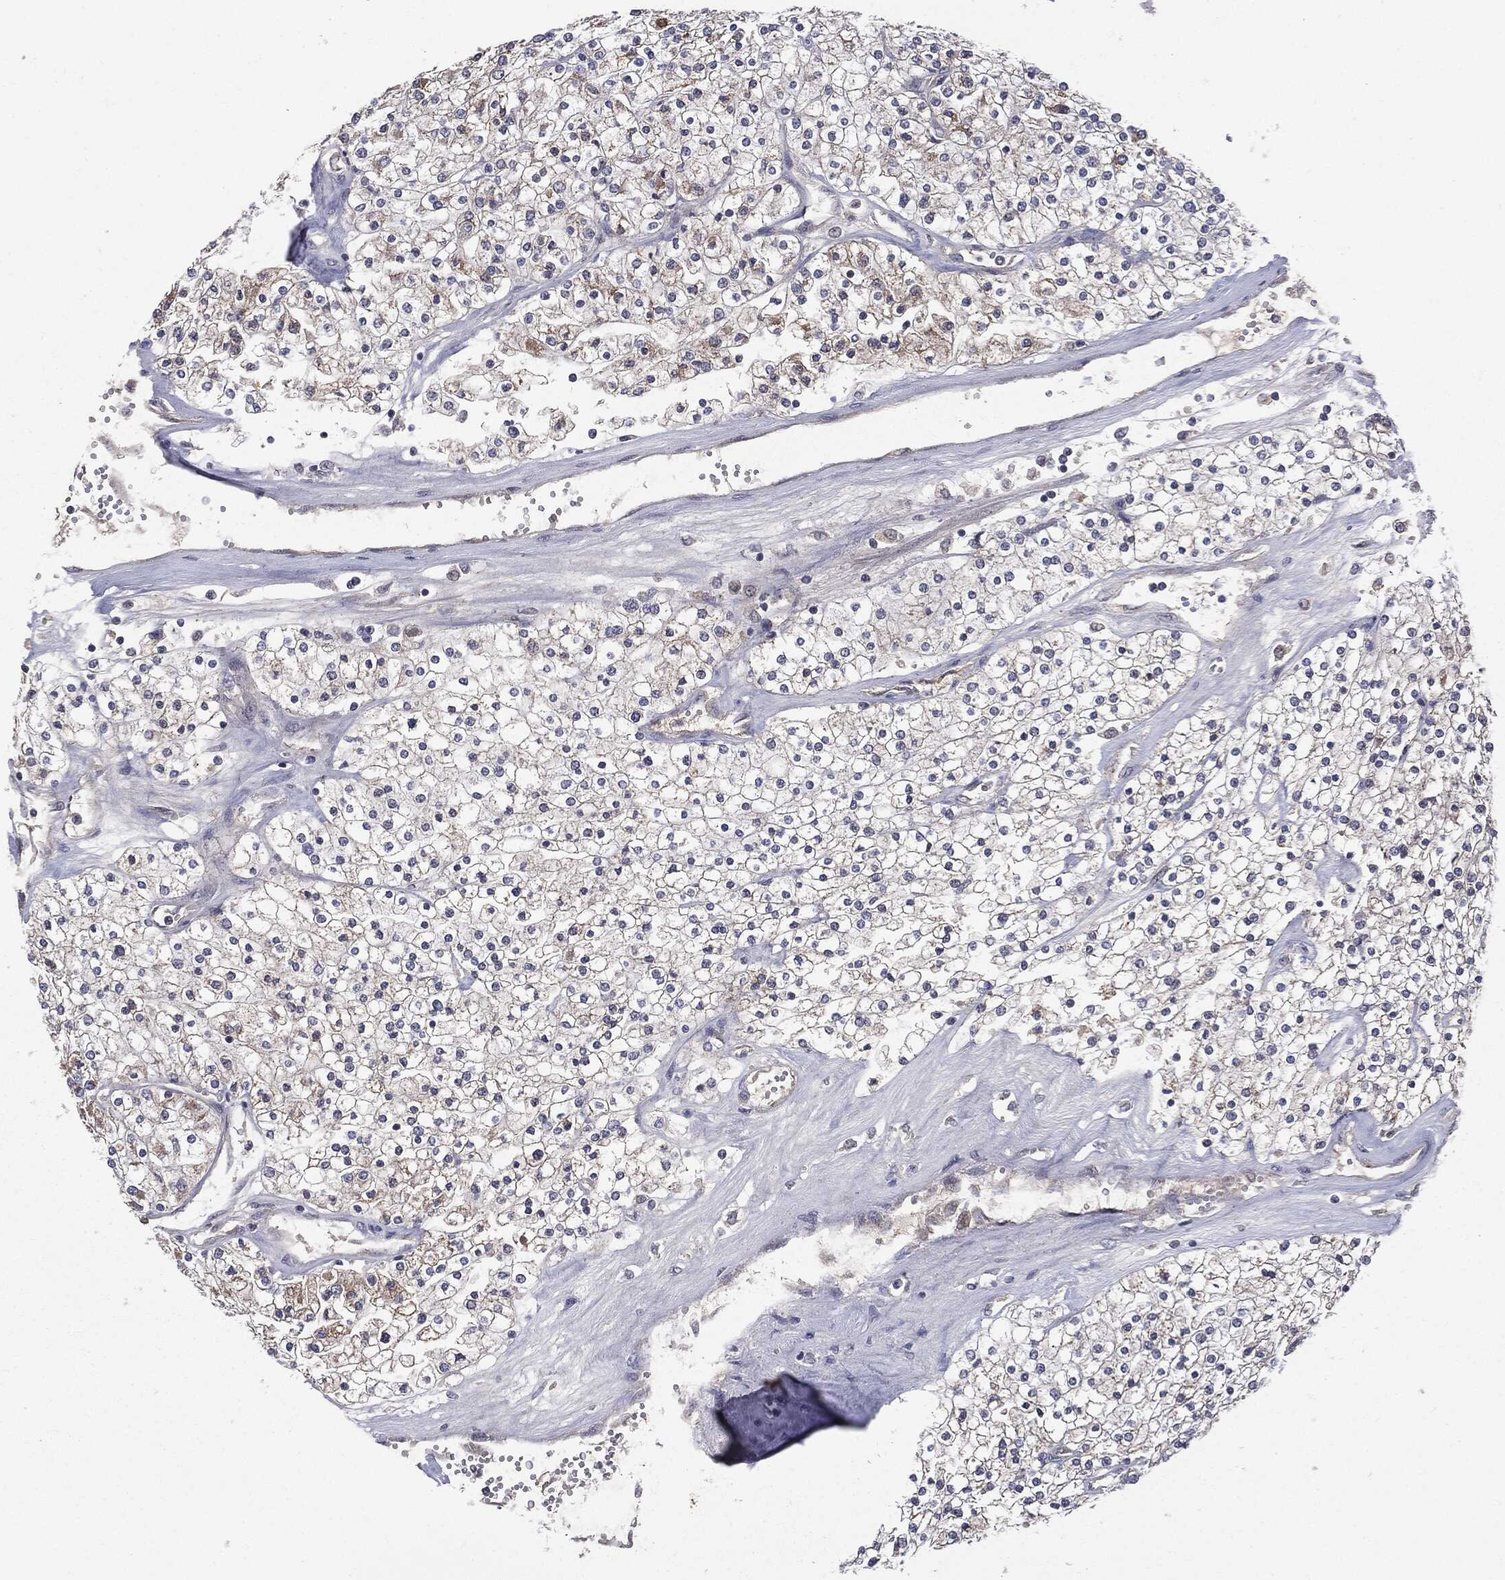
{"staining": {"intensity": "weak", "quantity": "<25%", "location": "cytoplasmic/membranous"}, "tissue": "renal cancer", "cell_type": "Tumor cells", "image_type": "cancer", "snomed": [{"axis": "morphology", "description": "Adenocarcinoma, NOS"}, {"axis": "topography", "description": "Kidney"}], "caption": "Tumor cells show no significant expression in renal adenocarcinoma.", "gene": "PTPA", "patient": {"sex": "male", "age": 80}}